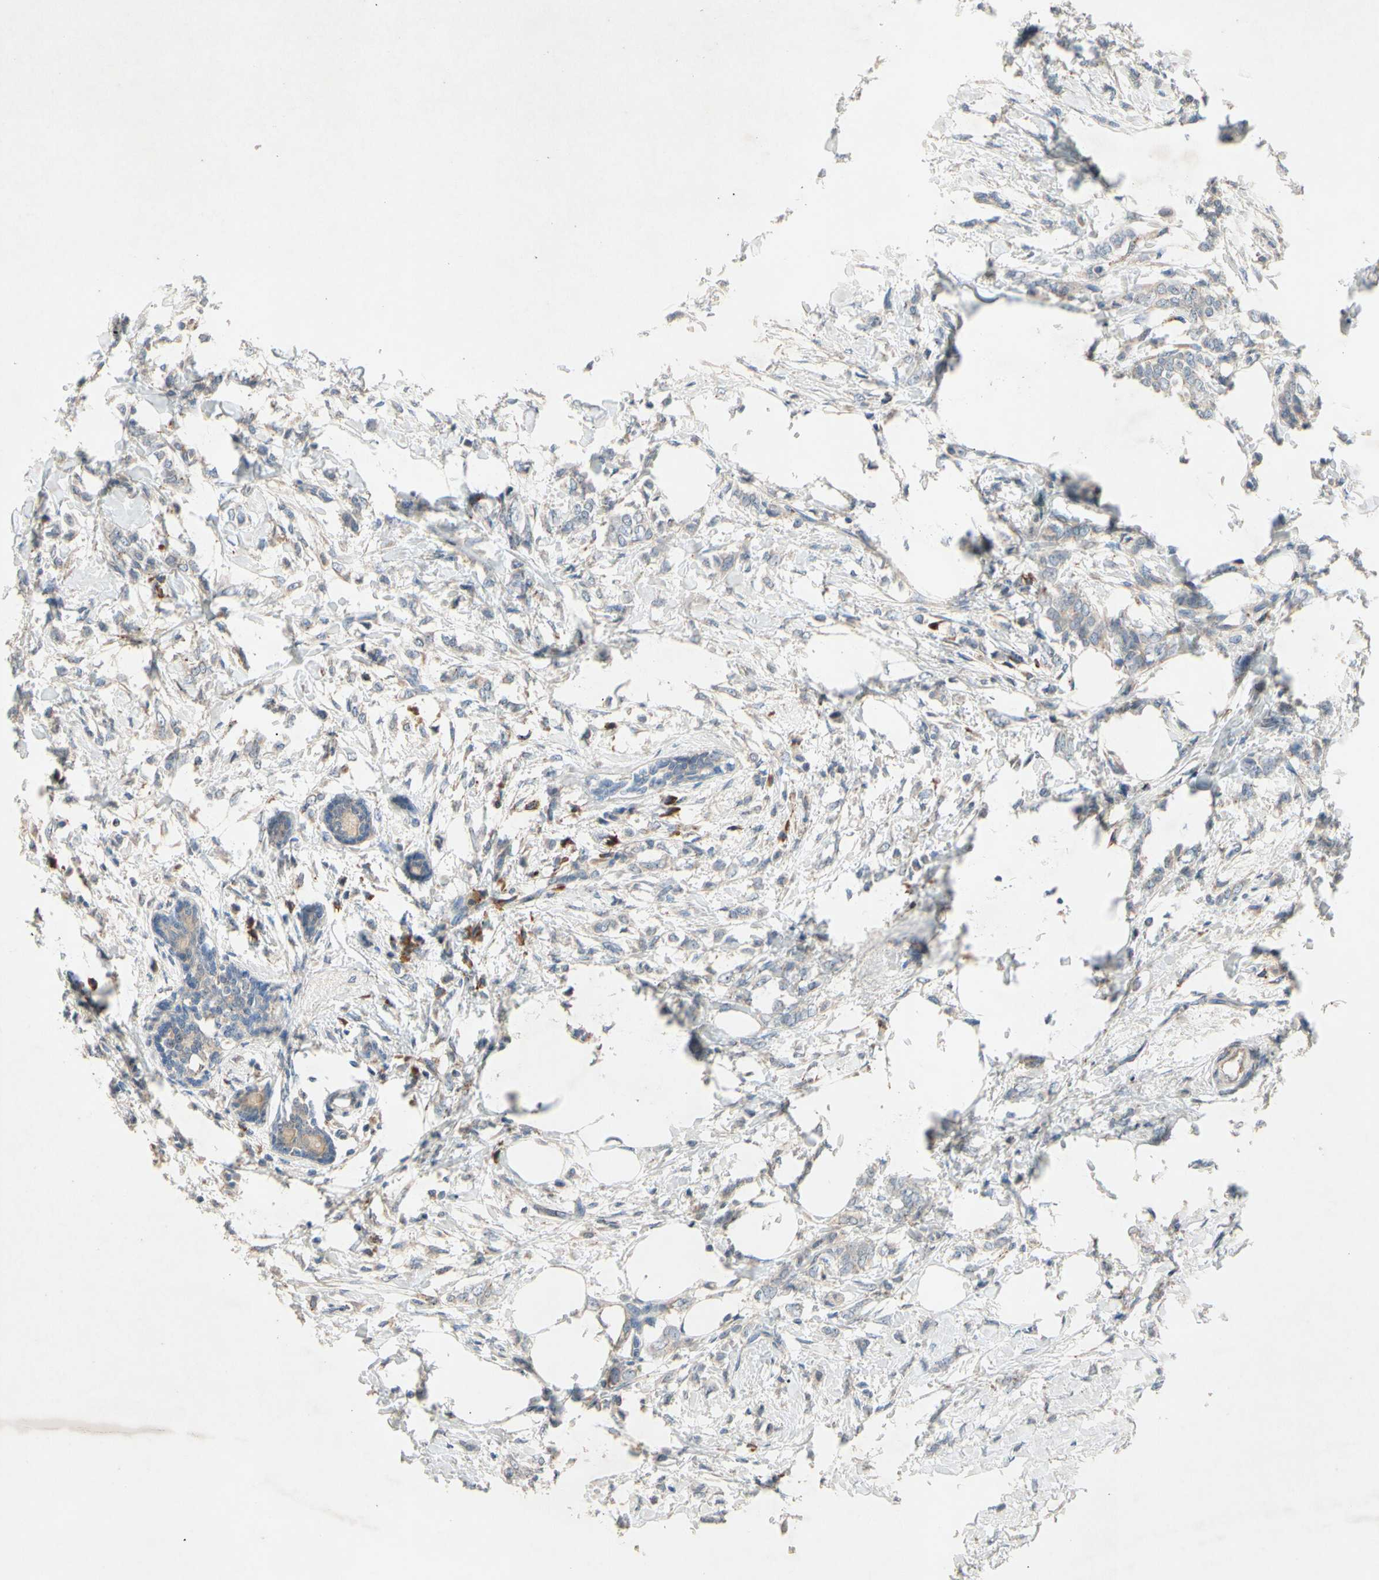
{"staining": {"intensity": "weak", "quantity": ">75%", "location": "cytoplasmic/membranous"}, "tissue": "breast cancer", "cell_type": "Tumor cells", "image_type": "cancer", "snomed": [{"axis": "morphology", "description": "Lobular carcinoma, in situ"}, {"axis": "morphology", "description": "Lobular carcinoma"}, {"axis": "topography", "description": "Breast"}], "caption": "Human breast cancer stained with a brown dye reveals weak cytoplasmic/membranous positive staining in about >75% of tumor cells.", "gene": "PRDX4", "patient": {"sex": "female", "age": 41}}